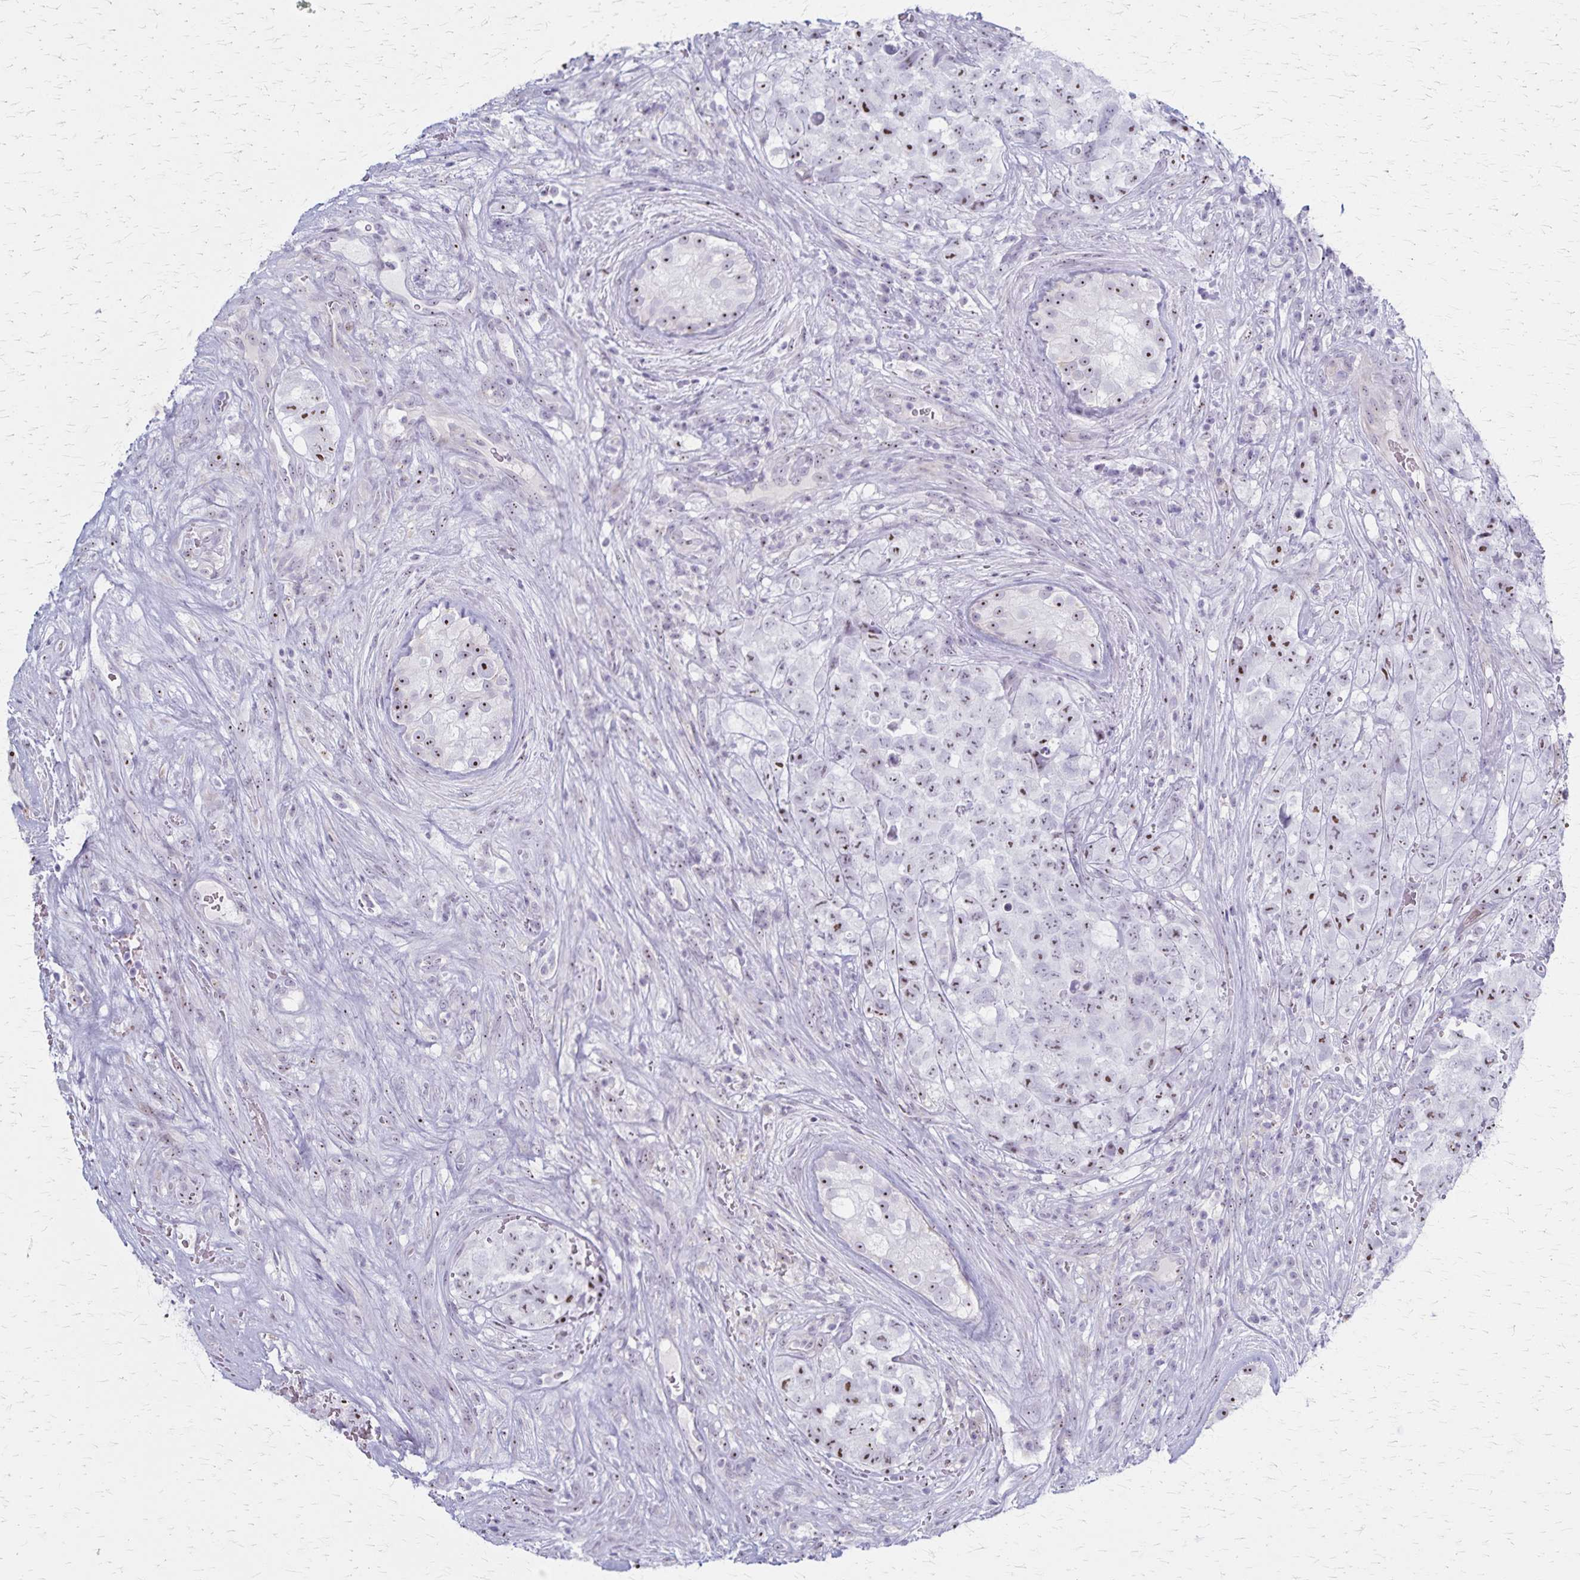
{"staining": {"intensity": "moderate", "quantity": "25%-75%", "location": "nuclear"}, "tissue": "testis cancer", "cell_type": "Tumor cells", "image_type": "cancer", "snomed": [{"axis": "morphology", "description": "Carcinoma, Embryonal, NOS"}, {"axis": "topography", "description": "Testis"}], "caption": "Moderate nuclear positivity for a protein is appreciated in approximately 25%-75% of tumor cells of testis embryonal carcinoma using immunohistochemistry (IHC).", "gene": "DLK2", "patient": {"sex": "male", "age": 18}}